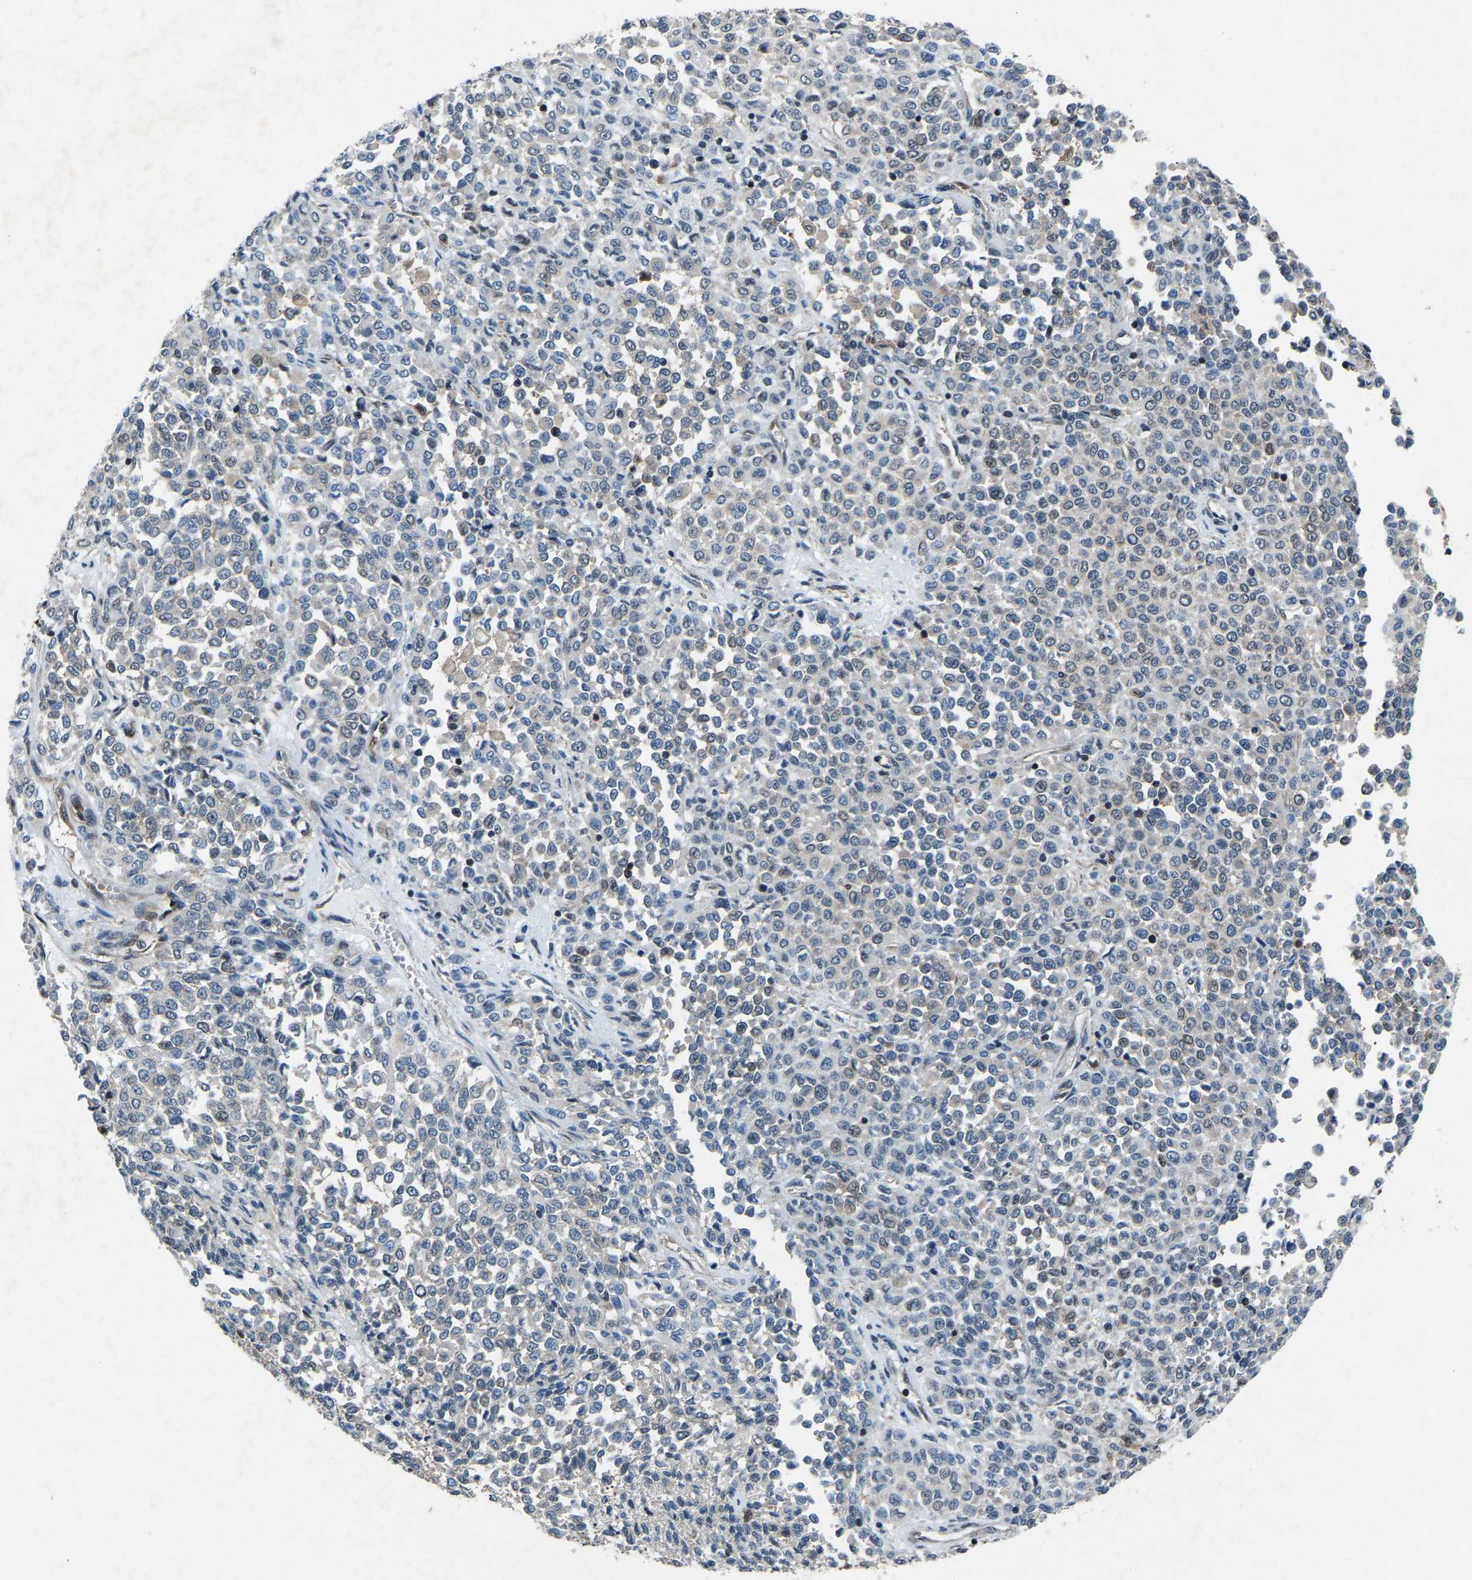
{"staining": {"intensity": "weak", "quantity": "<25%", "location": "cytoplasmic/membranous,nuclear"}, "tissue": "melanoma", "cell_type": "Tumor cells", "image_type": "cancer", "snomed": [{"axis": "morphology", "description": "Malignant melanoma, Metastatic site"}, {"axis": "topography", "description": "Pancreas"}], "caption": "Protein analysis of malignant melanoma (metastatic site) shows no significant expression in tumor cells.", "gene": "ATXN3", "patient": {"sex": "female", "age": 30}}